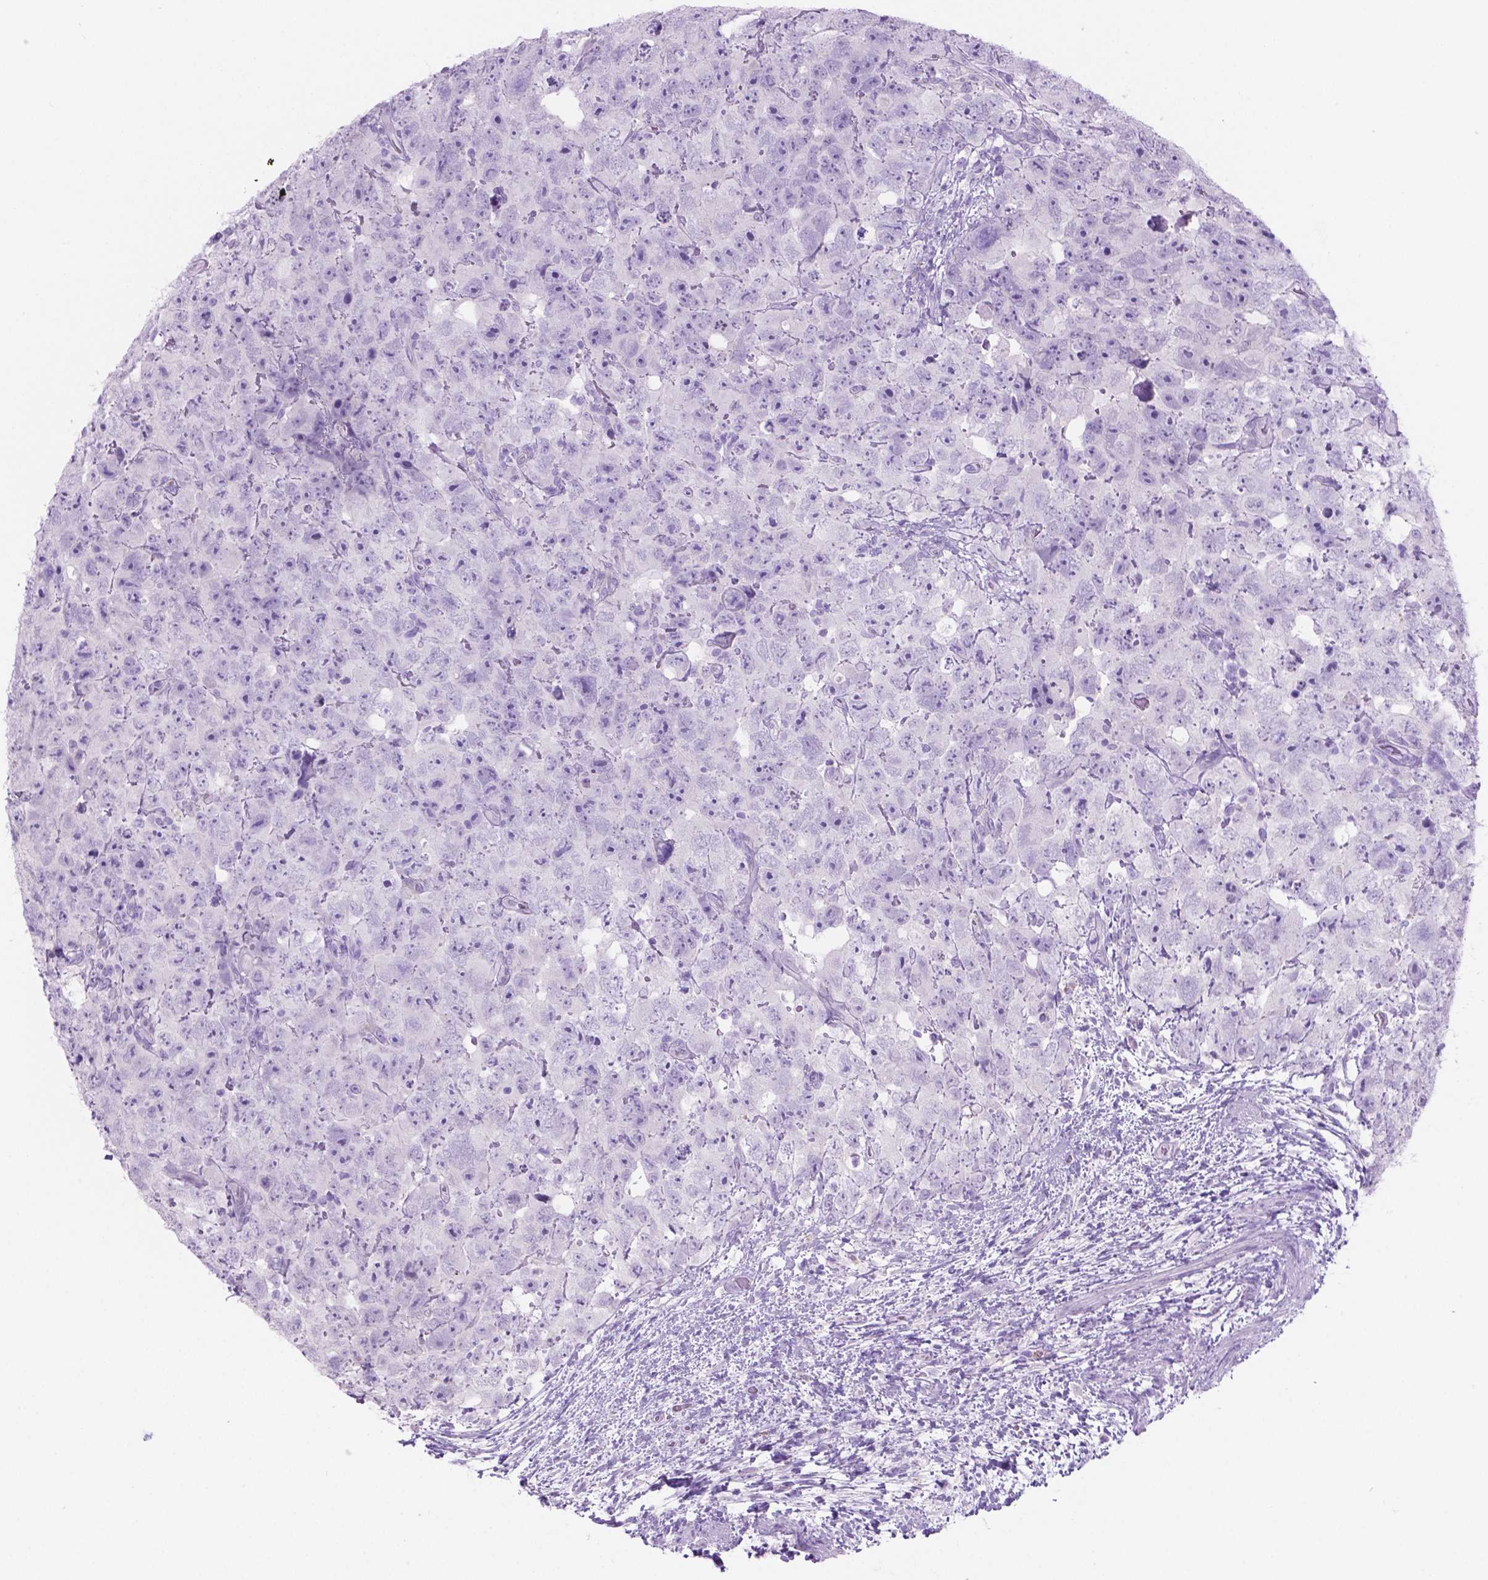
{"staining": {"intensity": "negative", "quantity": "none", "location": "none"}, "tissue": "testis cancer", "cell_type": "Tumor cells", "image_type": "cancer", "snomed": [{"axis": "morphology", "description": "Carcinoma, Embryonal, NOS"}, {"axis": "topography", "description": "Testis"}], "caption": "Image shows no significant protein expression in tumor cells of embryonal carcinoma (testis). (DAB immunohistochemistry visualized using brightfield microscopy, high magnification).", "gene": "GRIN2B", "patient": {"sex": "male", "age": 24}}